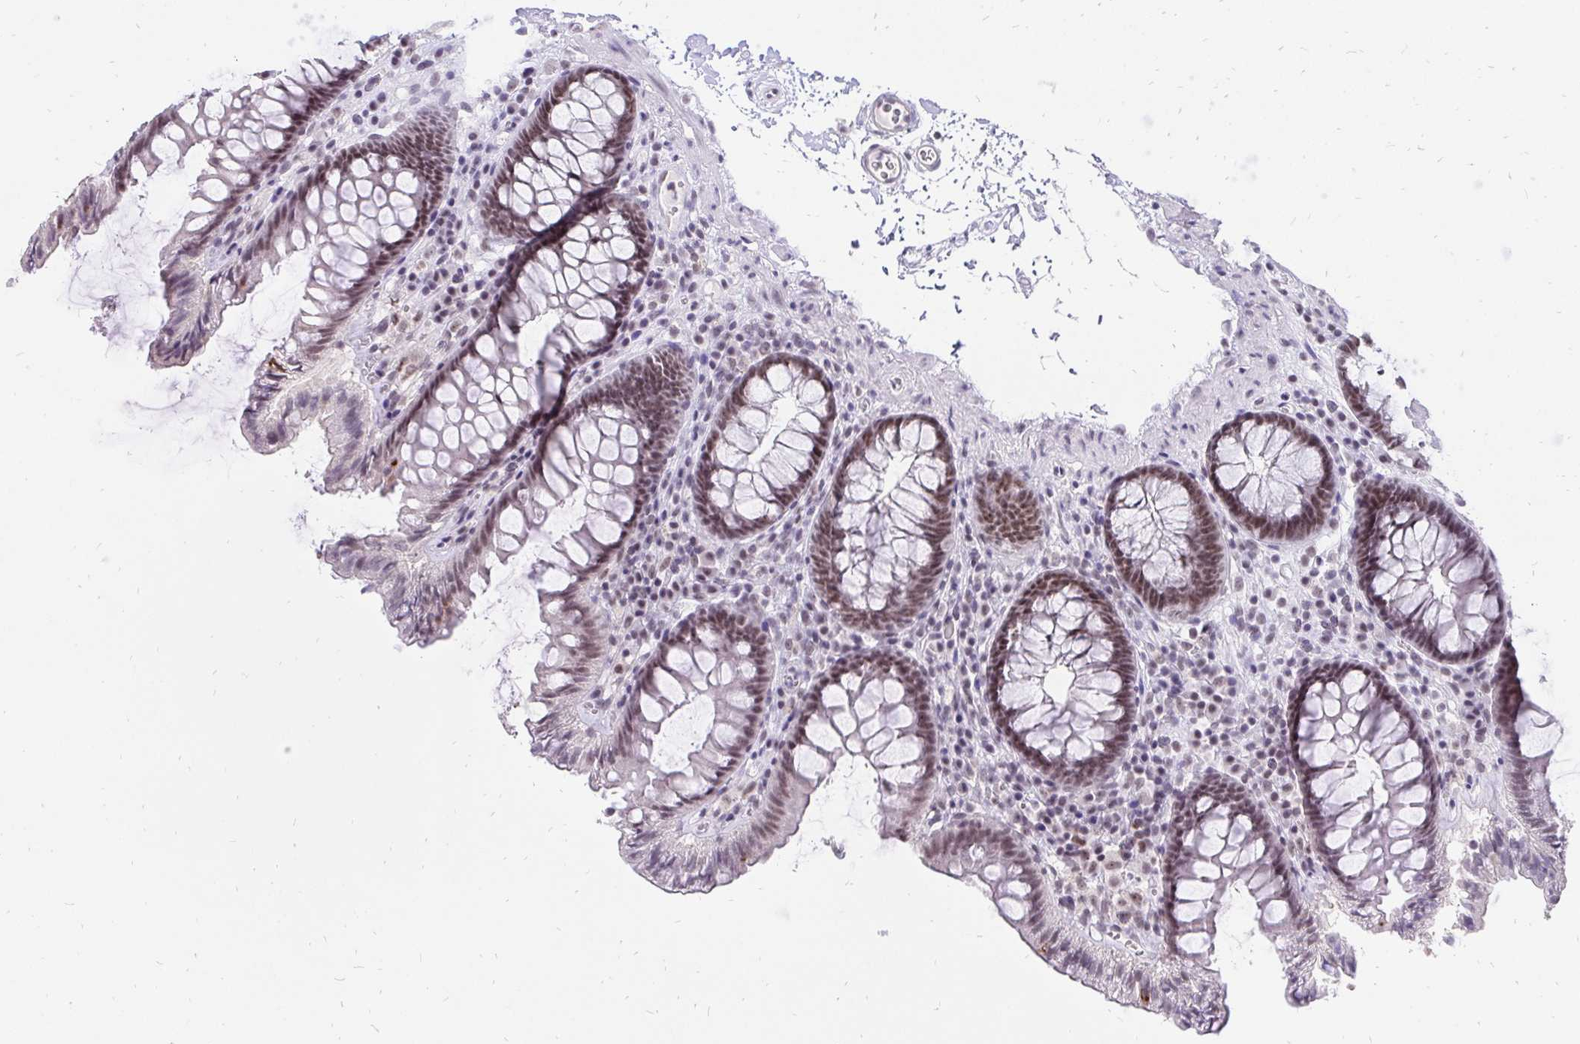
{"staining": {"intensity": "weak", "quantity": "25%-75%", "location": "nuclear"}, "tissue": "colon", "cell_type": "Endothelial cells", "image_type": "normal", "snomed": [{"axis": "morphology", "description": "Normal tissue, NOS"}, {"axis": "topography", "description": "Colon"}, {"axis": "topography", "description": "Peripheral nerve tissue"}], "caption": "Immunohistochemistry (IHC) photomicrograph of benign human colon stained for a protein (brown), which demonstrates low levels of weak nuclear positivity in about 25%-75% of endothelial cells.", "gene": "ZNF860", "patient": {"sex": "male", "age": 84}}